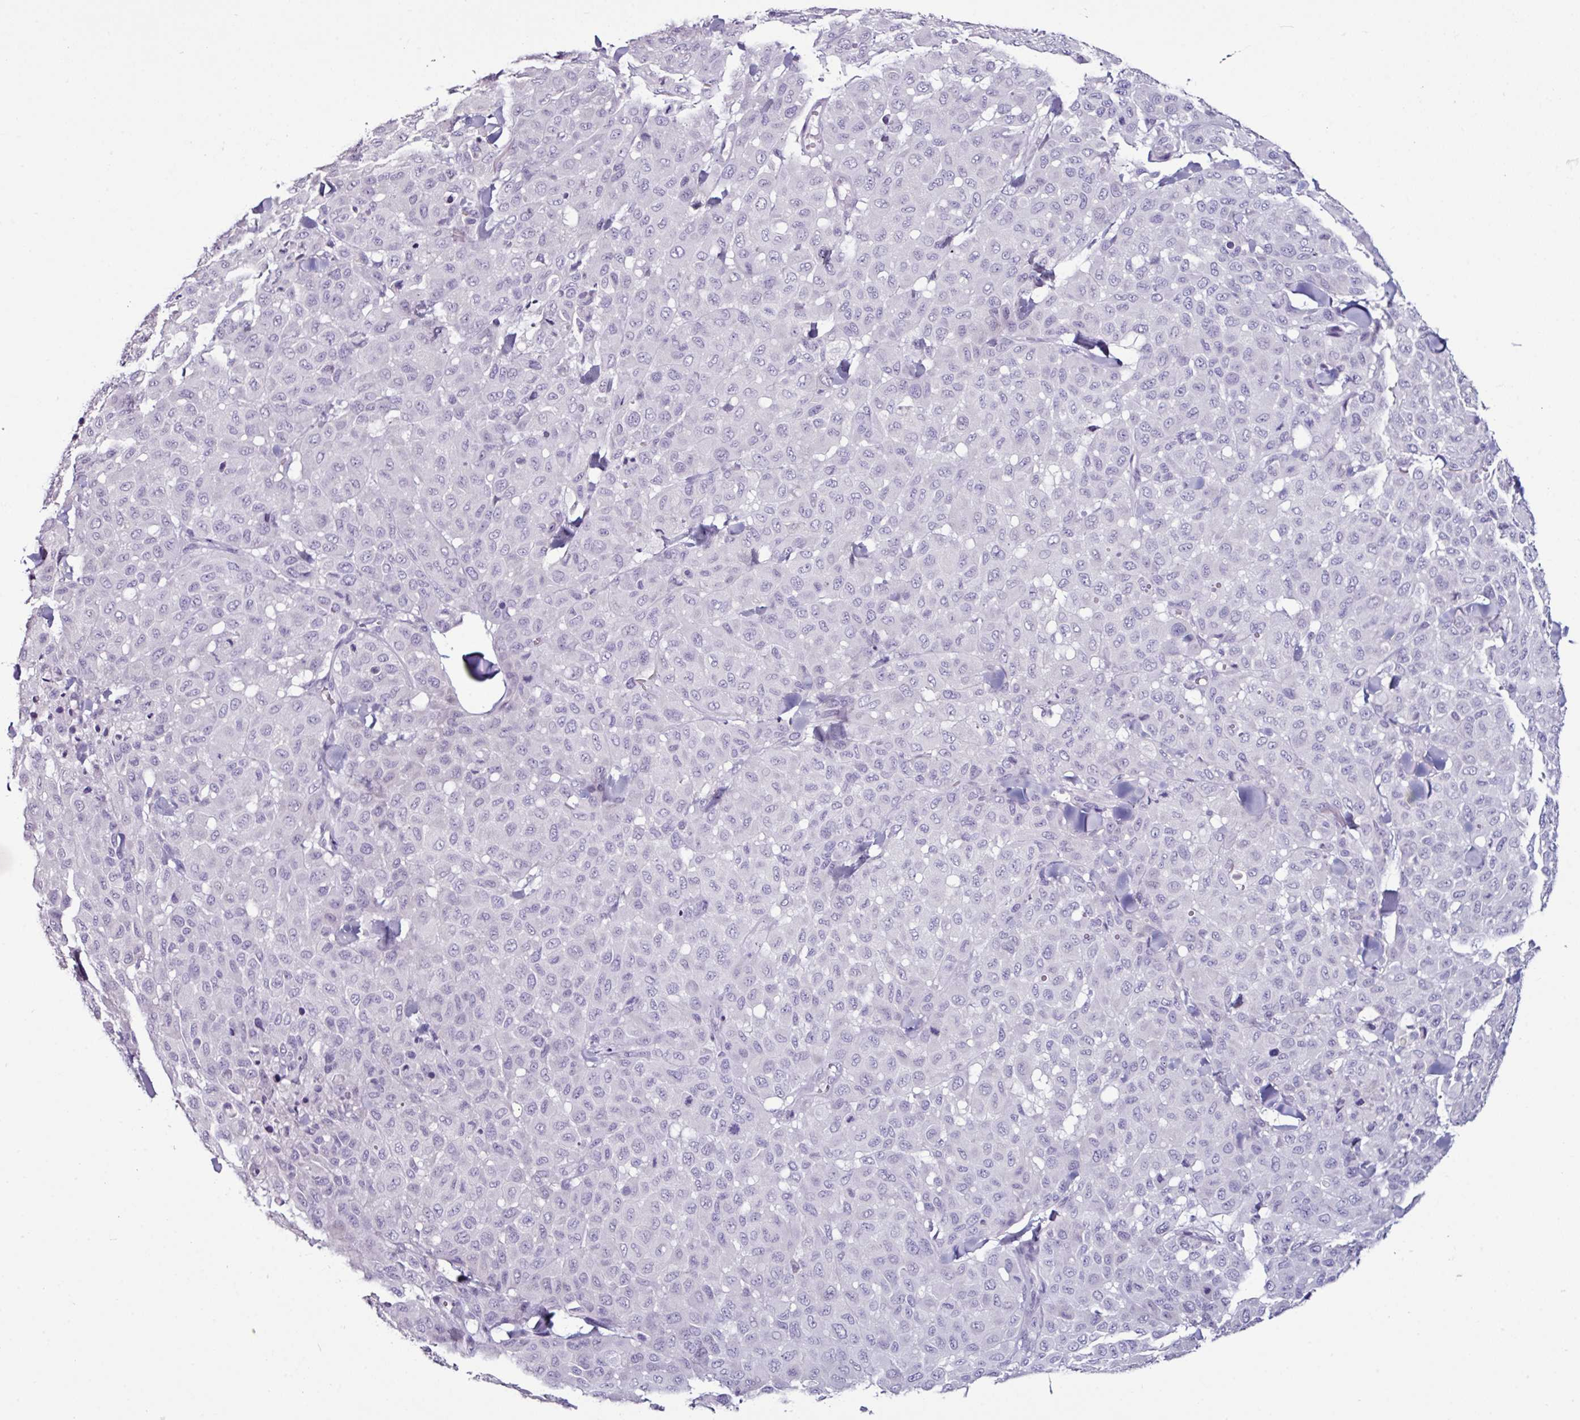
{"staining": {"intensity": "negative", "quantity": "none", "location": "none"}, "tissue": "melanoma", "cell_type": "Tumor cells", "image_type": "cancer", "snomed": [{"axis": "morphology", "description": "Malignant melanoma, Metastatic site"}, {"axis": "topography", "description": "Skin"}], "caption": "Immunohistochemical staining of malignant melanoma (metastatic site) shows no significant positivity in tumor cells.", "gene": "GLP2R", "patient": {"sex": "female", "age": 81}}